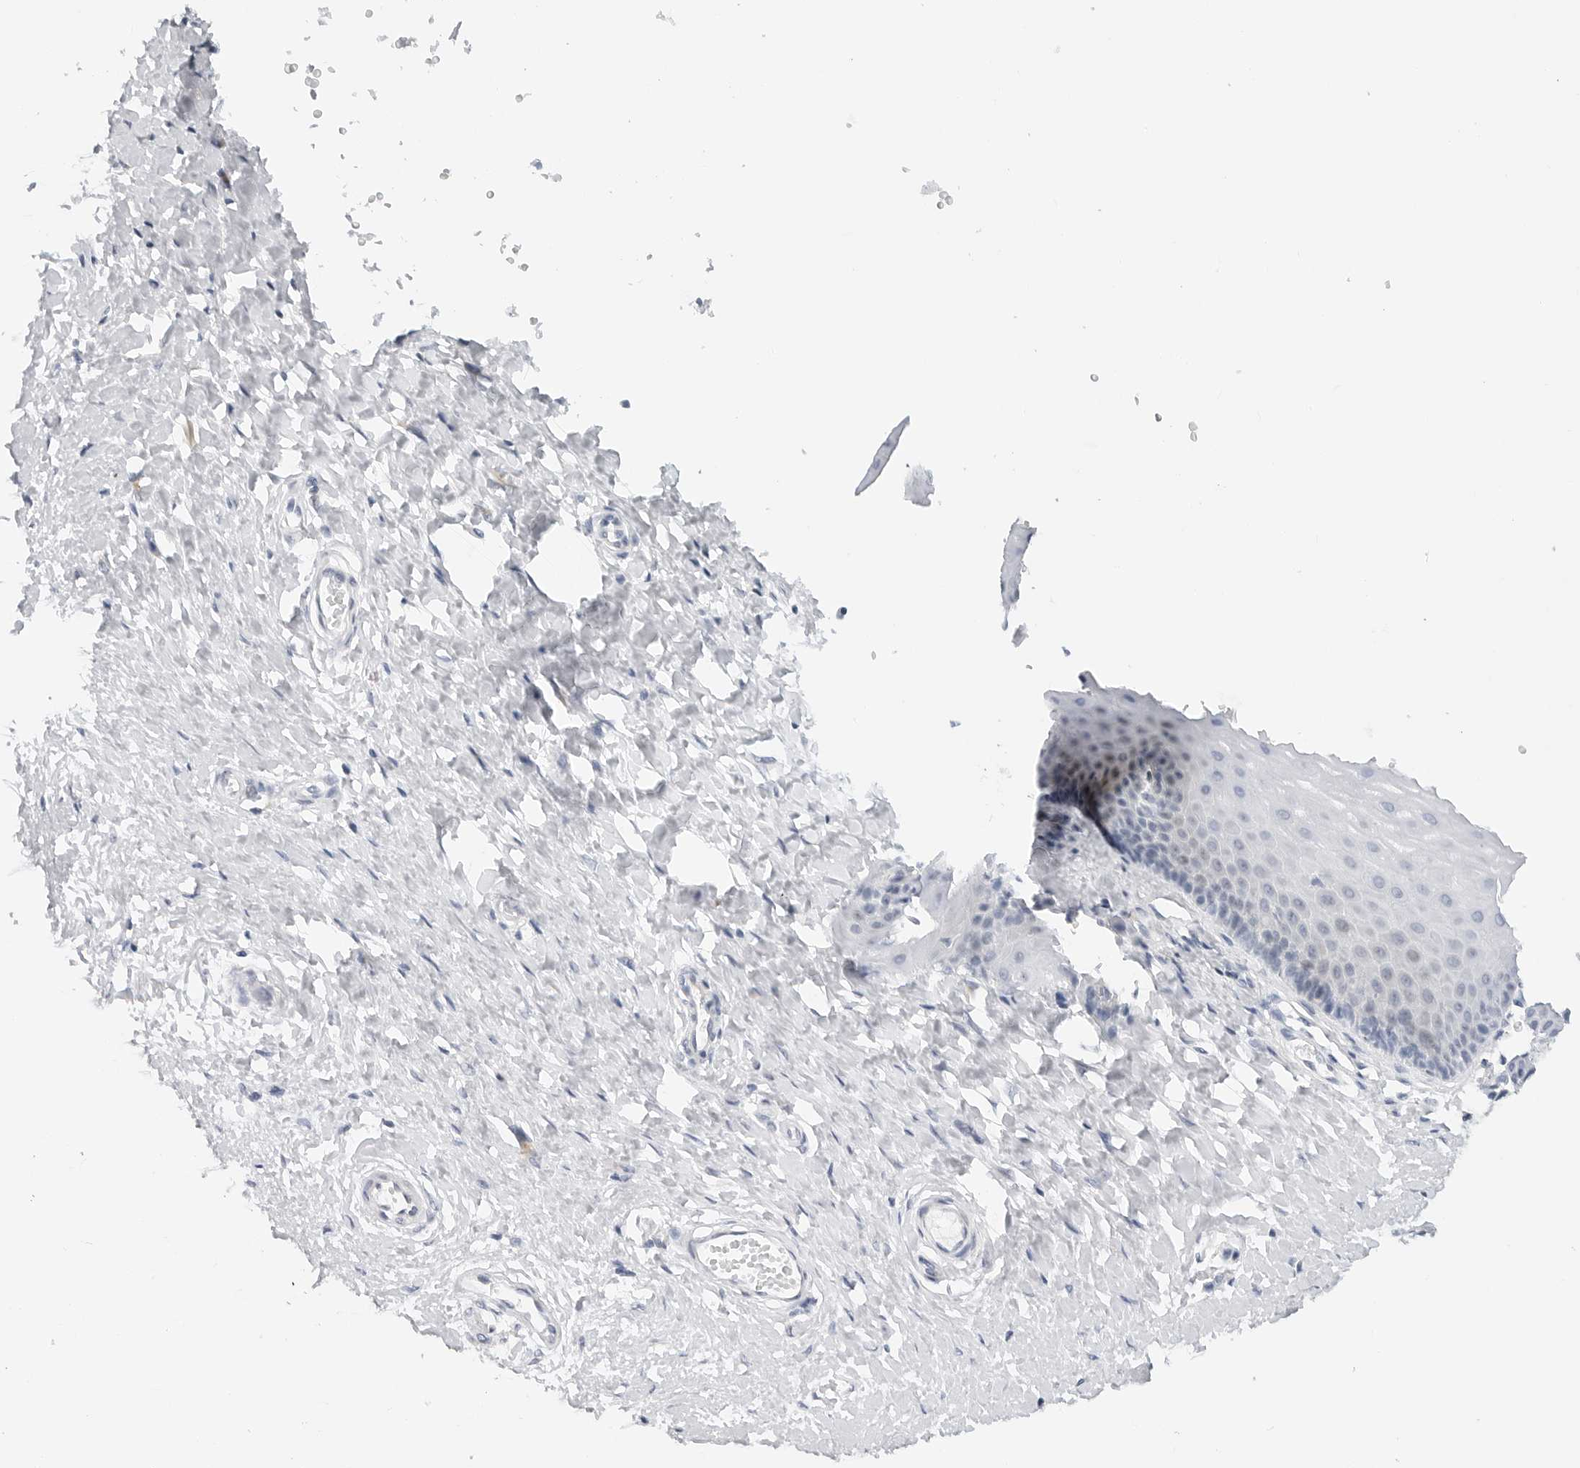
{"staining": {"intensity": "negative", "quantity": "none", "location": "none"}, "tissue": "cervix", "cell_type": "Glandular cells", "image_type": "normal", "snomed": [{"axis": "morphology", "description": "Normal tissue, NOS"}, {"axis": "topography", "description": "Cervix"}], "caption": "DAB (3,3'-diaminobenzidine) immunohistochemical staining of normal cervix exhibits no significant staining in glandular cells. (DAB immunohistochemistry, high magnification).", "gene": "MAP2K5", "patient": {"sex": "female", "age": 55}}